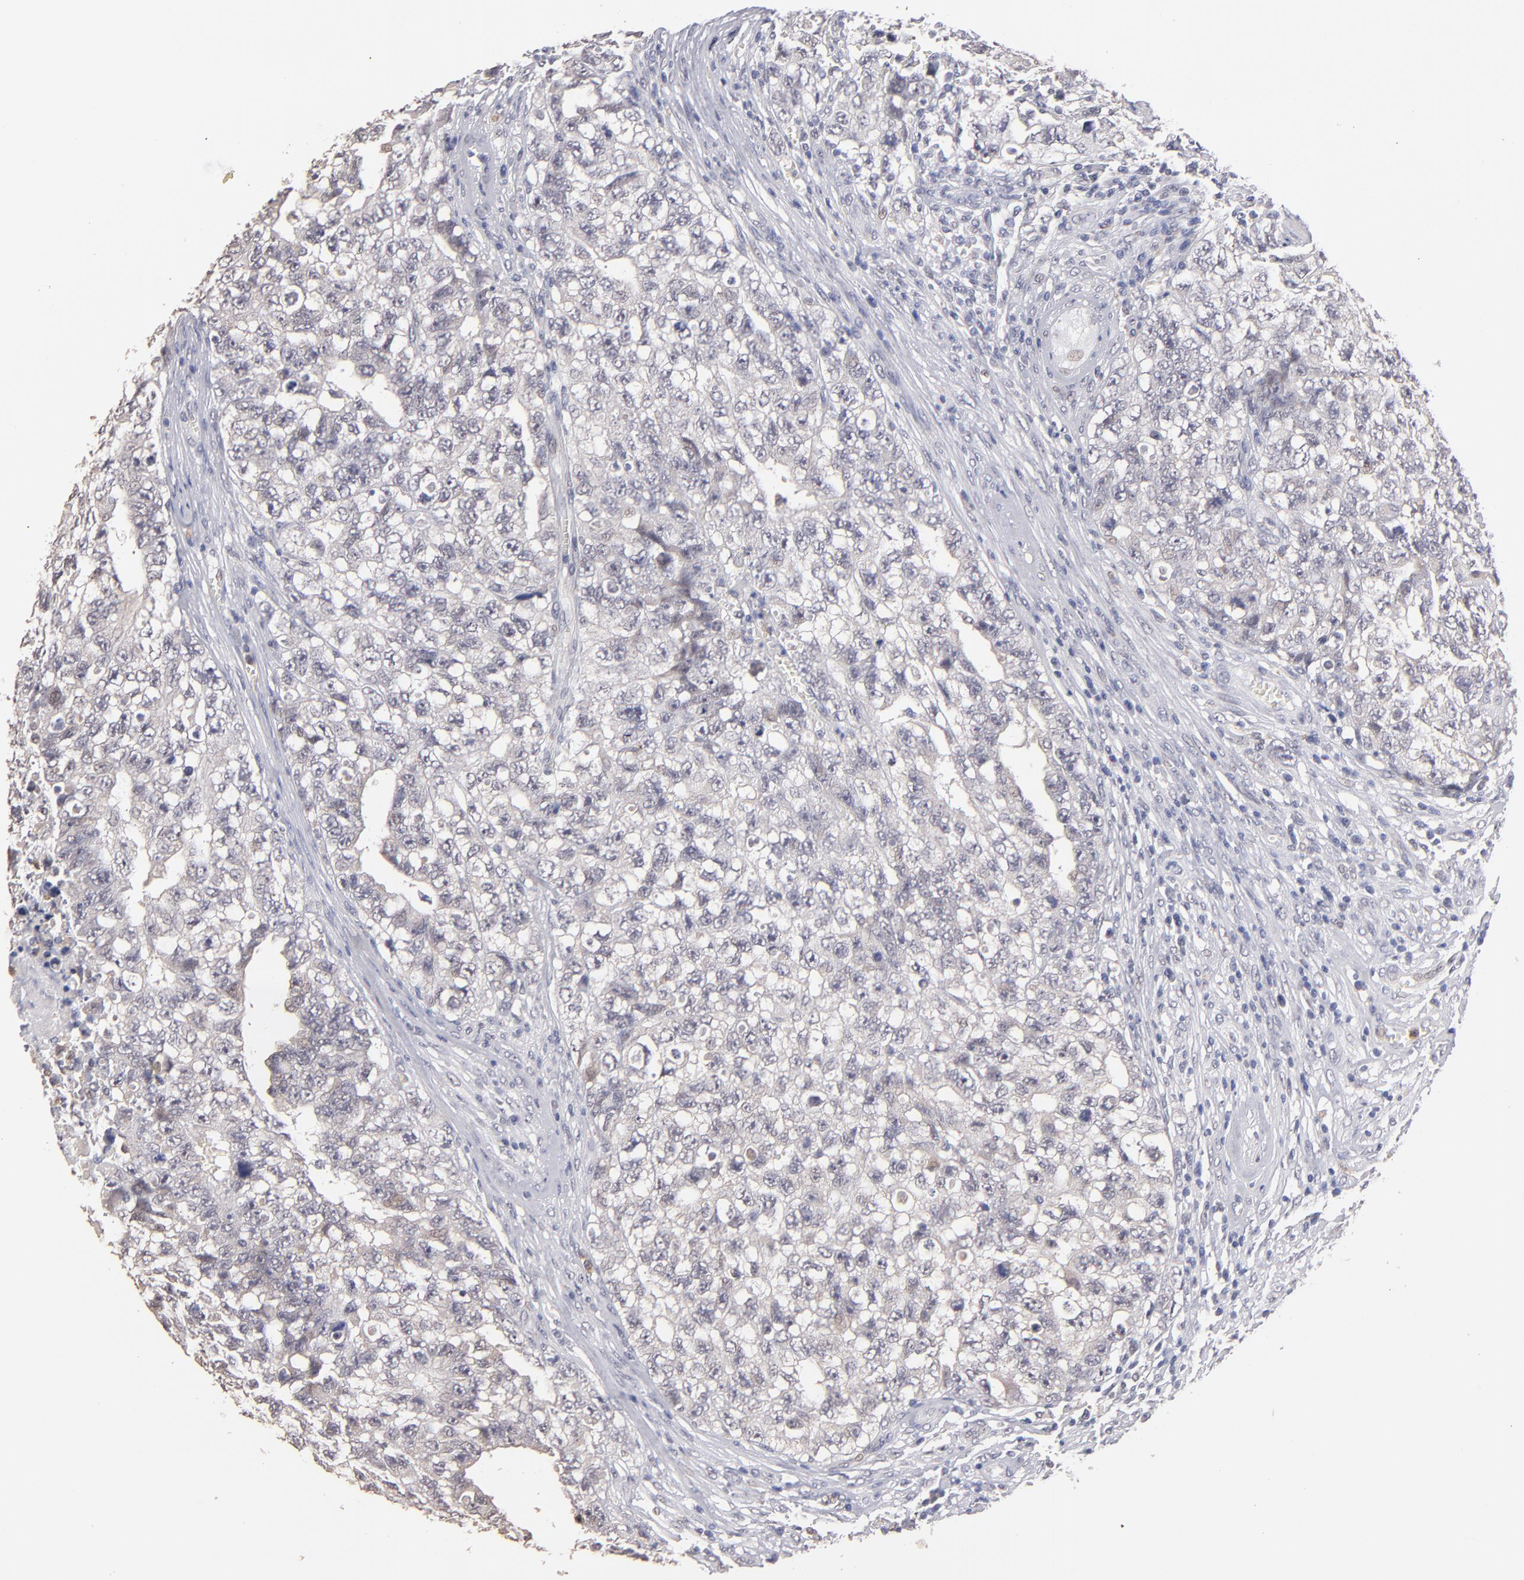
{"staining": {"intensity": "negative", "quantity": "none", "location": "none"}, "tissue": "testis cancer", "cell_type": "Tumor cells", "image_type": "cancer", "snomed": [{"axis": "morphology", "description": "Carcinoma, Embryonal, NOS"}, {"axis": "topography", "description": "Testis"}], "caption": "The IHC image has no significant positivity in tumor cells of testis cancer tissue.", "gene": "MGAM", "patient": {"sex": "male", "age": 31}}